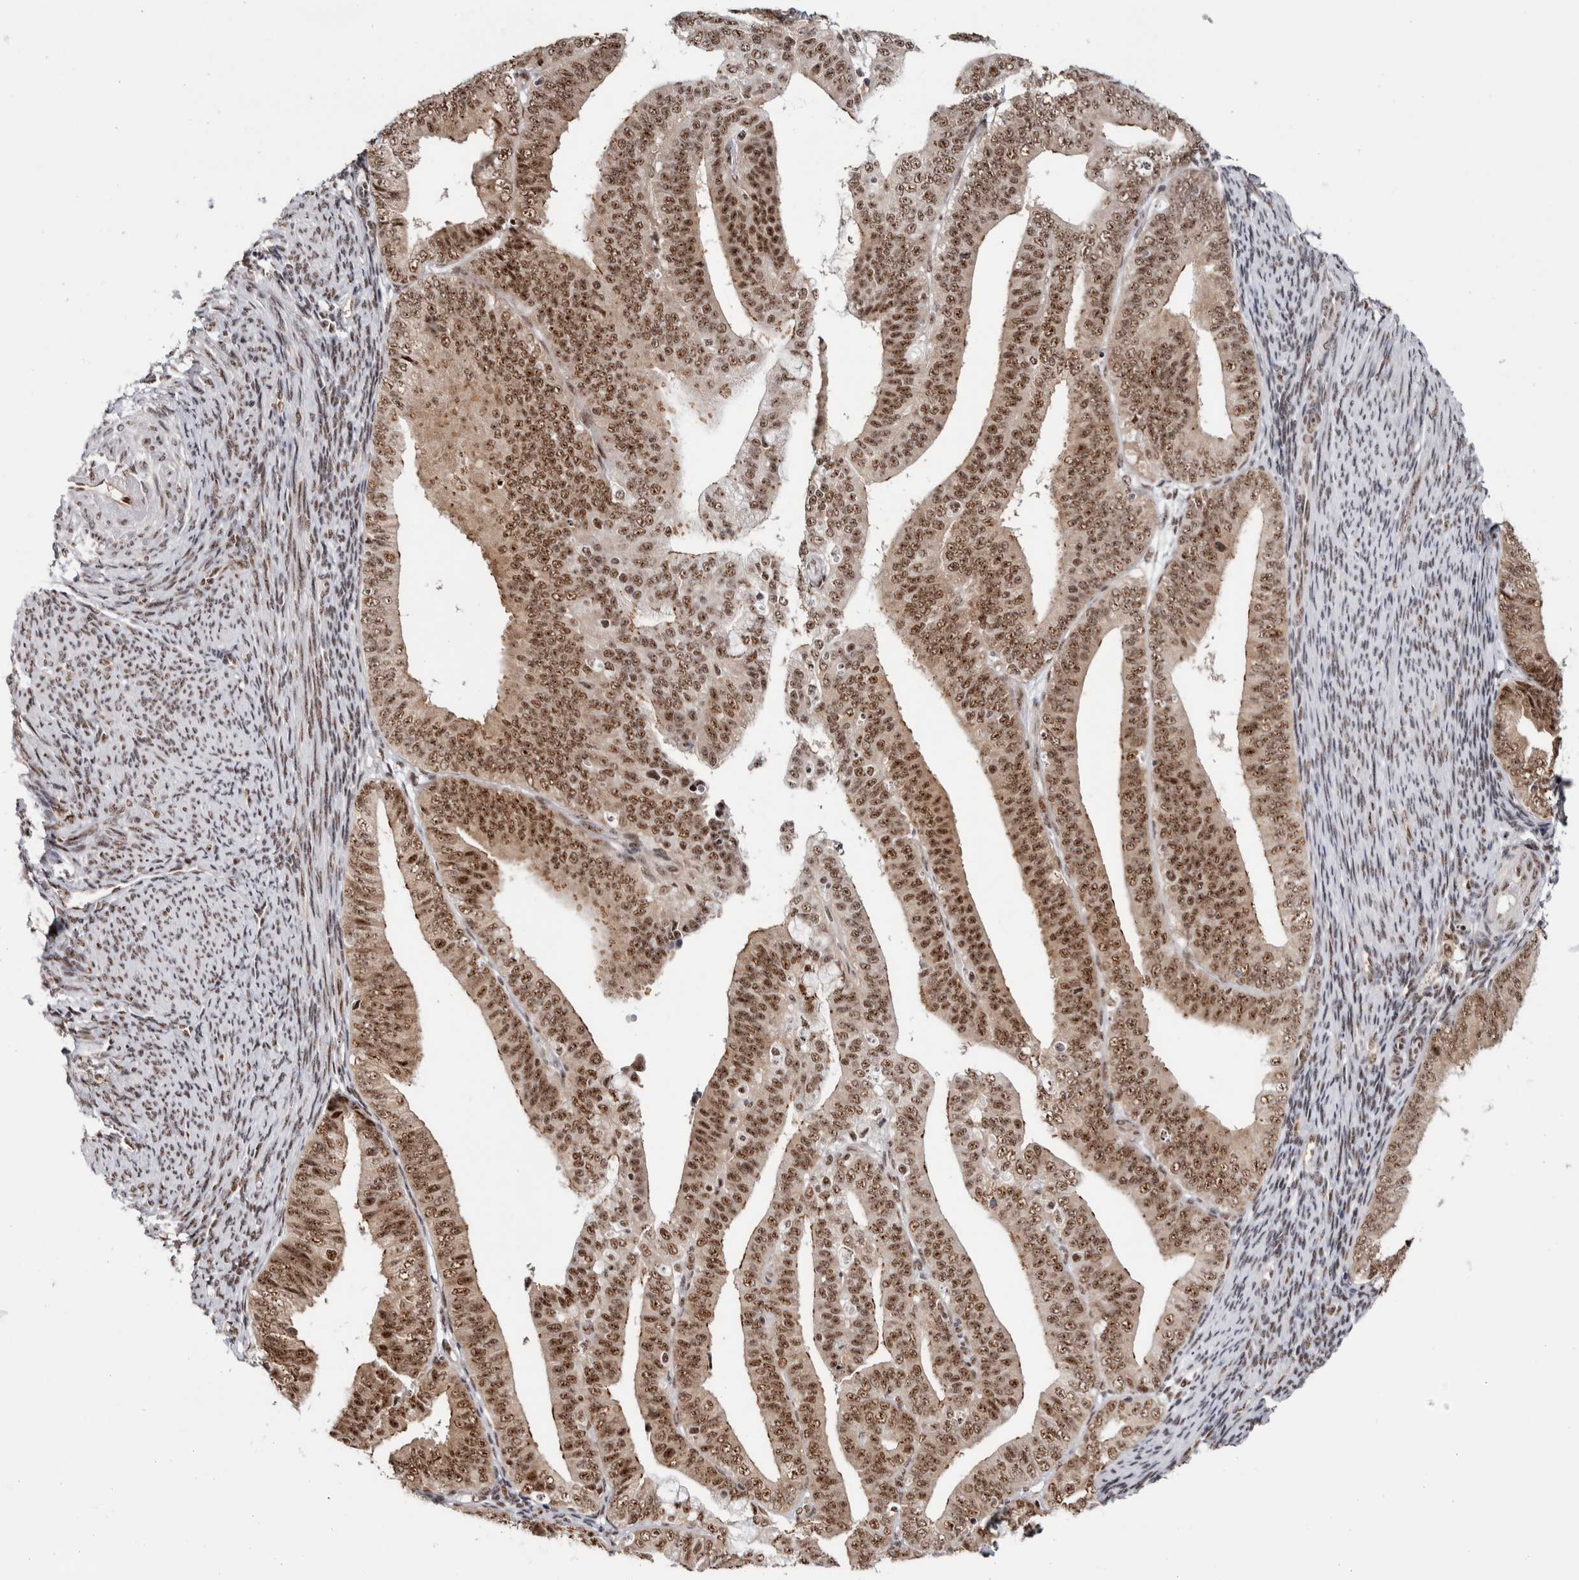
{"staining": {"intensity": "strong", "quantity": ">75%", "location": "cytoplasmic/membranous,nuclear"}, "tissue": "endometrial cancer", "cell_type": "Tumor cells", "image_type": "cancer", "snomed": [{"axis": "morphology", "description": "Adenocarcinoma, NOS"}, {"axis": "topography", "description": "Endometrium"}], "caption": "Immunohistochemistry (IHC) micrograph of adenocarcinoma (endometrial) stained for a protein (brown), which displays high levels of strong cytoplasmic/membranous and nuclear staining in approximately >75% of tumor cells.", "gene": "MKNK1", "patient": {"sex": "female", "age": 63}}